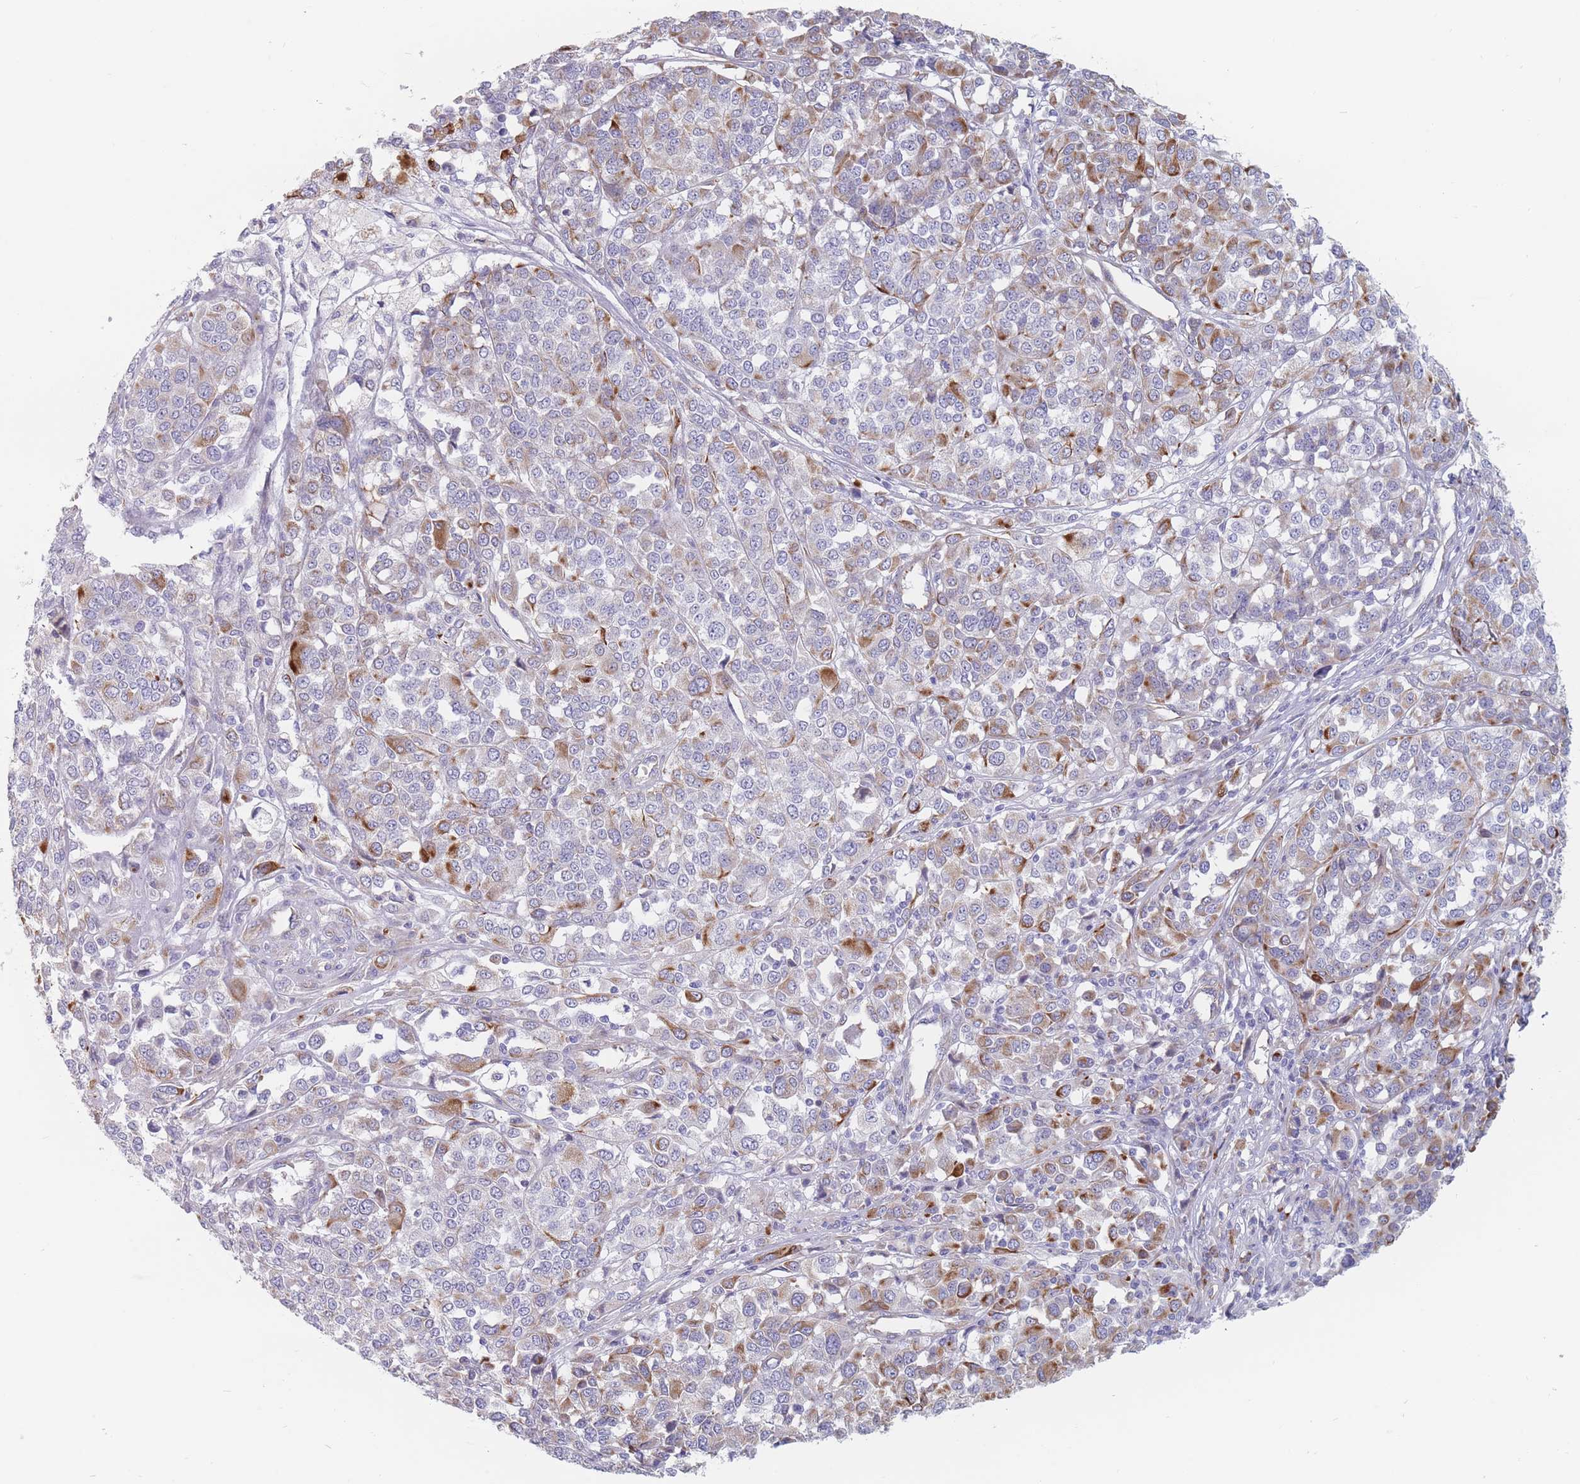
{"staining": {"intensity": "moderate", "quantity": "25%-75%", "location": "cytoplasmic/membranous"}, "tissue": "melanoma", "cell_type": "Tumor cells", "image_type": "cancer", "snomed": [{"axis": "morphology", "description": "Malignant melanoma, Metastatic site"}, {"axis": "topography", "description": "Lymph node"}], "caption": "Moderate cytoplasmic/membranous positivity for a protein is appreciated in about 25%-75% of tumor cells of melanoma using immunohistochemistry.", "gene": "ERBIN", "patient": {"sex": "male", "age": 44}}